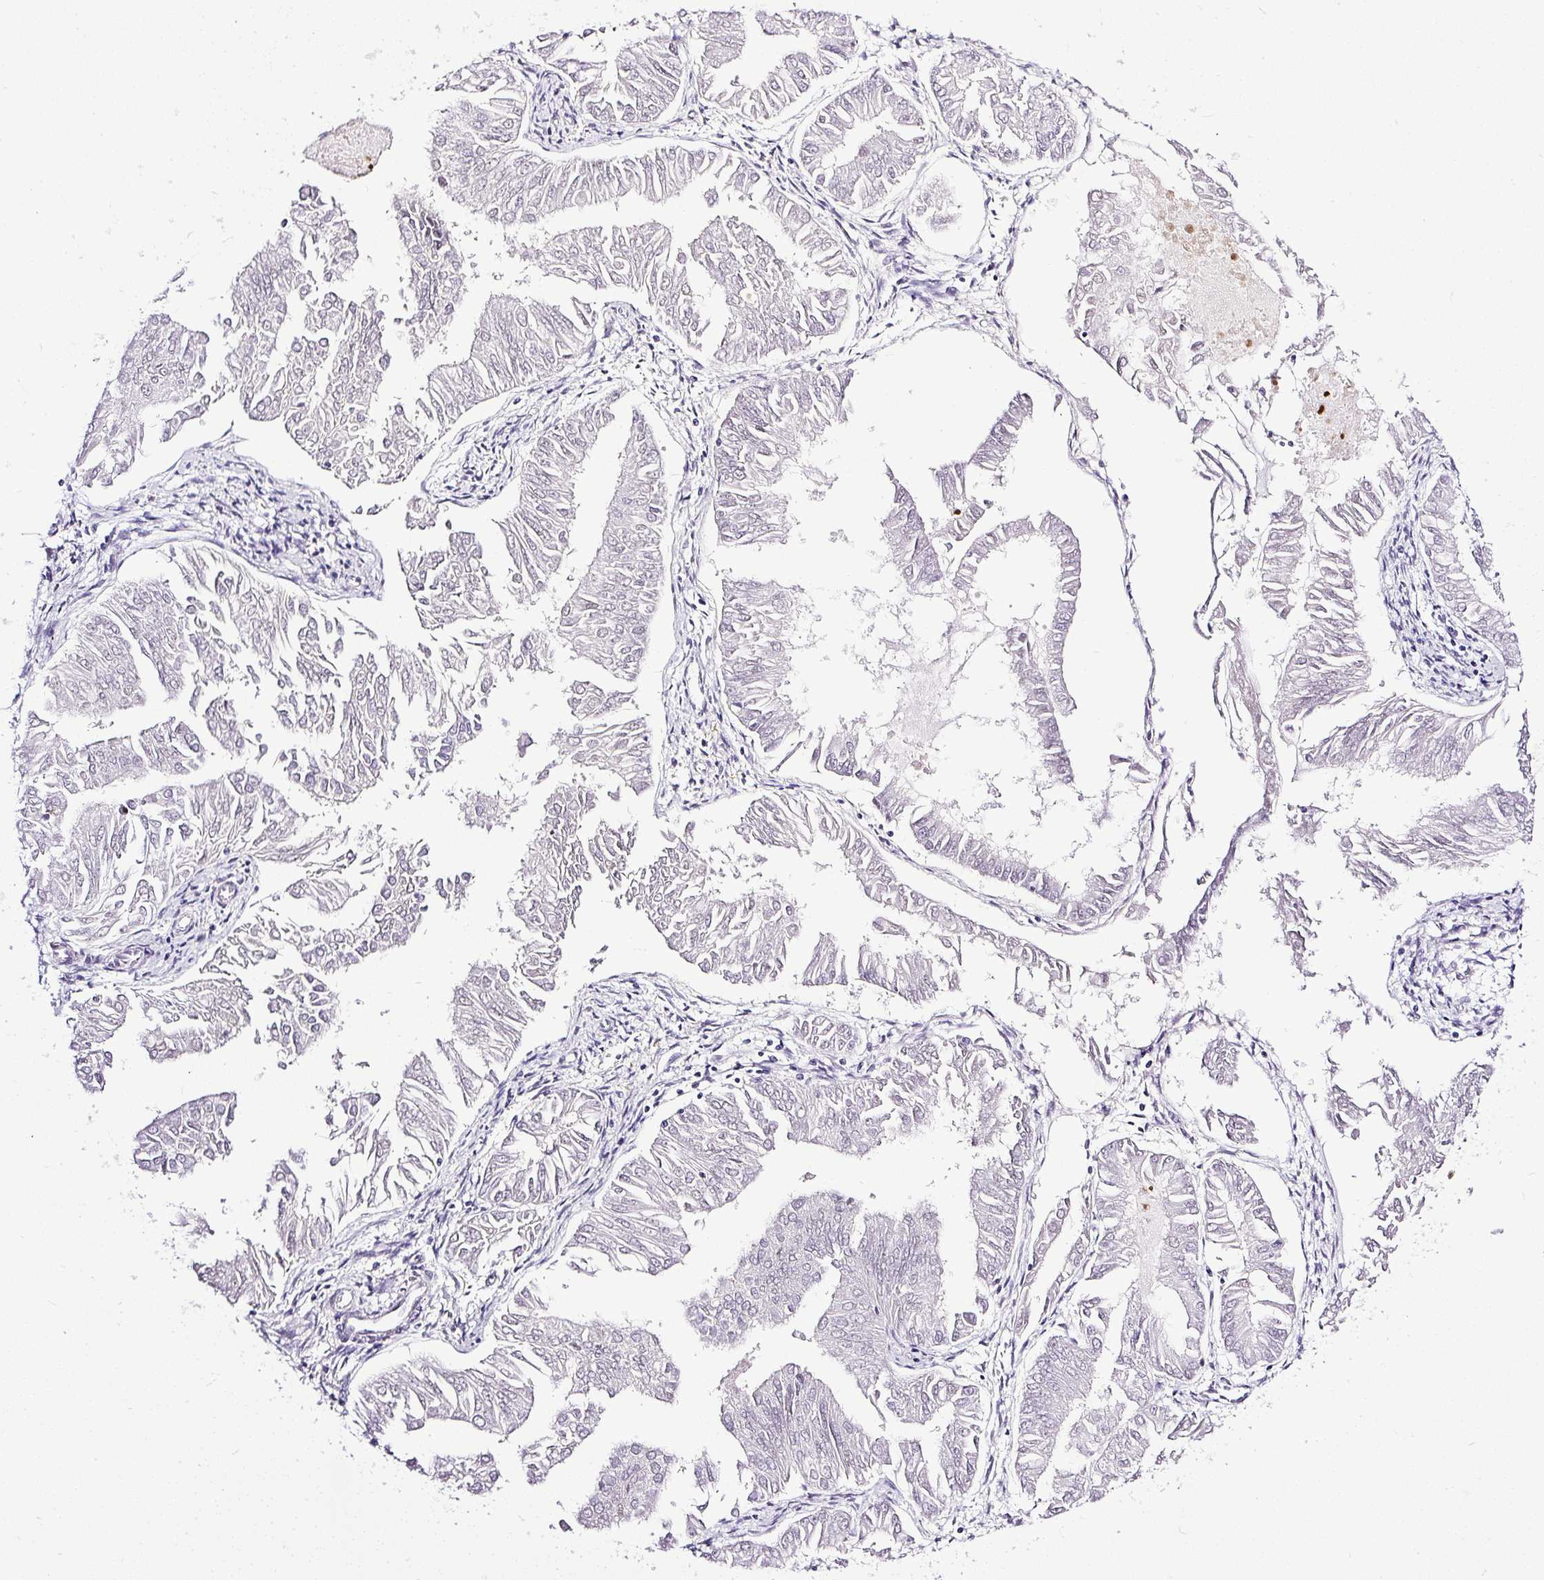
{"staining": {"intensity": "negative", "quantity": "none", "location": "none"}, "tissue": "endometrial cancer", "cell_type": "Tumor cells", "image_type": "cancer", "snomed": [{"axis": "morphology", "description": "Adenocarcinoma, NOS"}, {"axis": "topography", "description": "Endometrium"}], "caption": "Tumor cells show no significant staining in endometrial cancer (adenocarcinoma).", "gene": "WNT10B", "patient": {"sex": "female", "age": 53}}